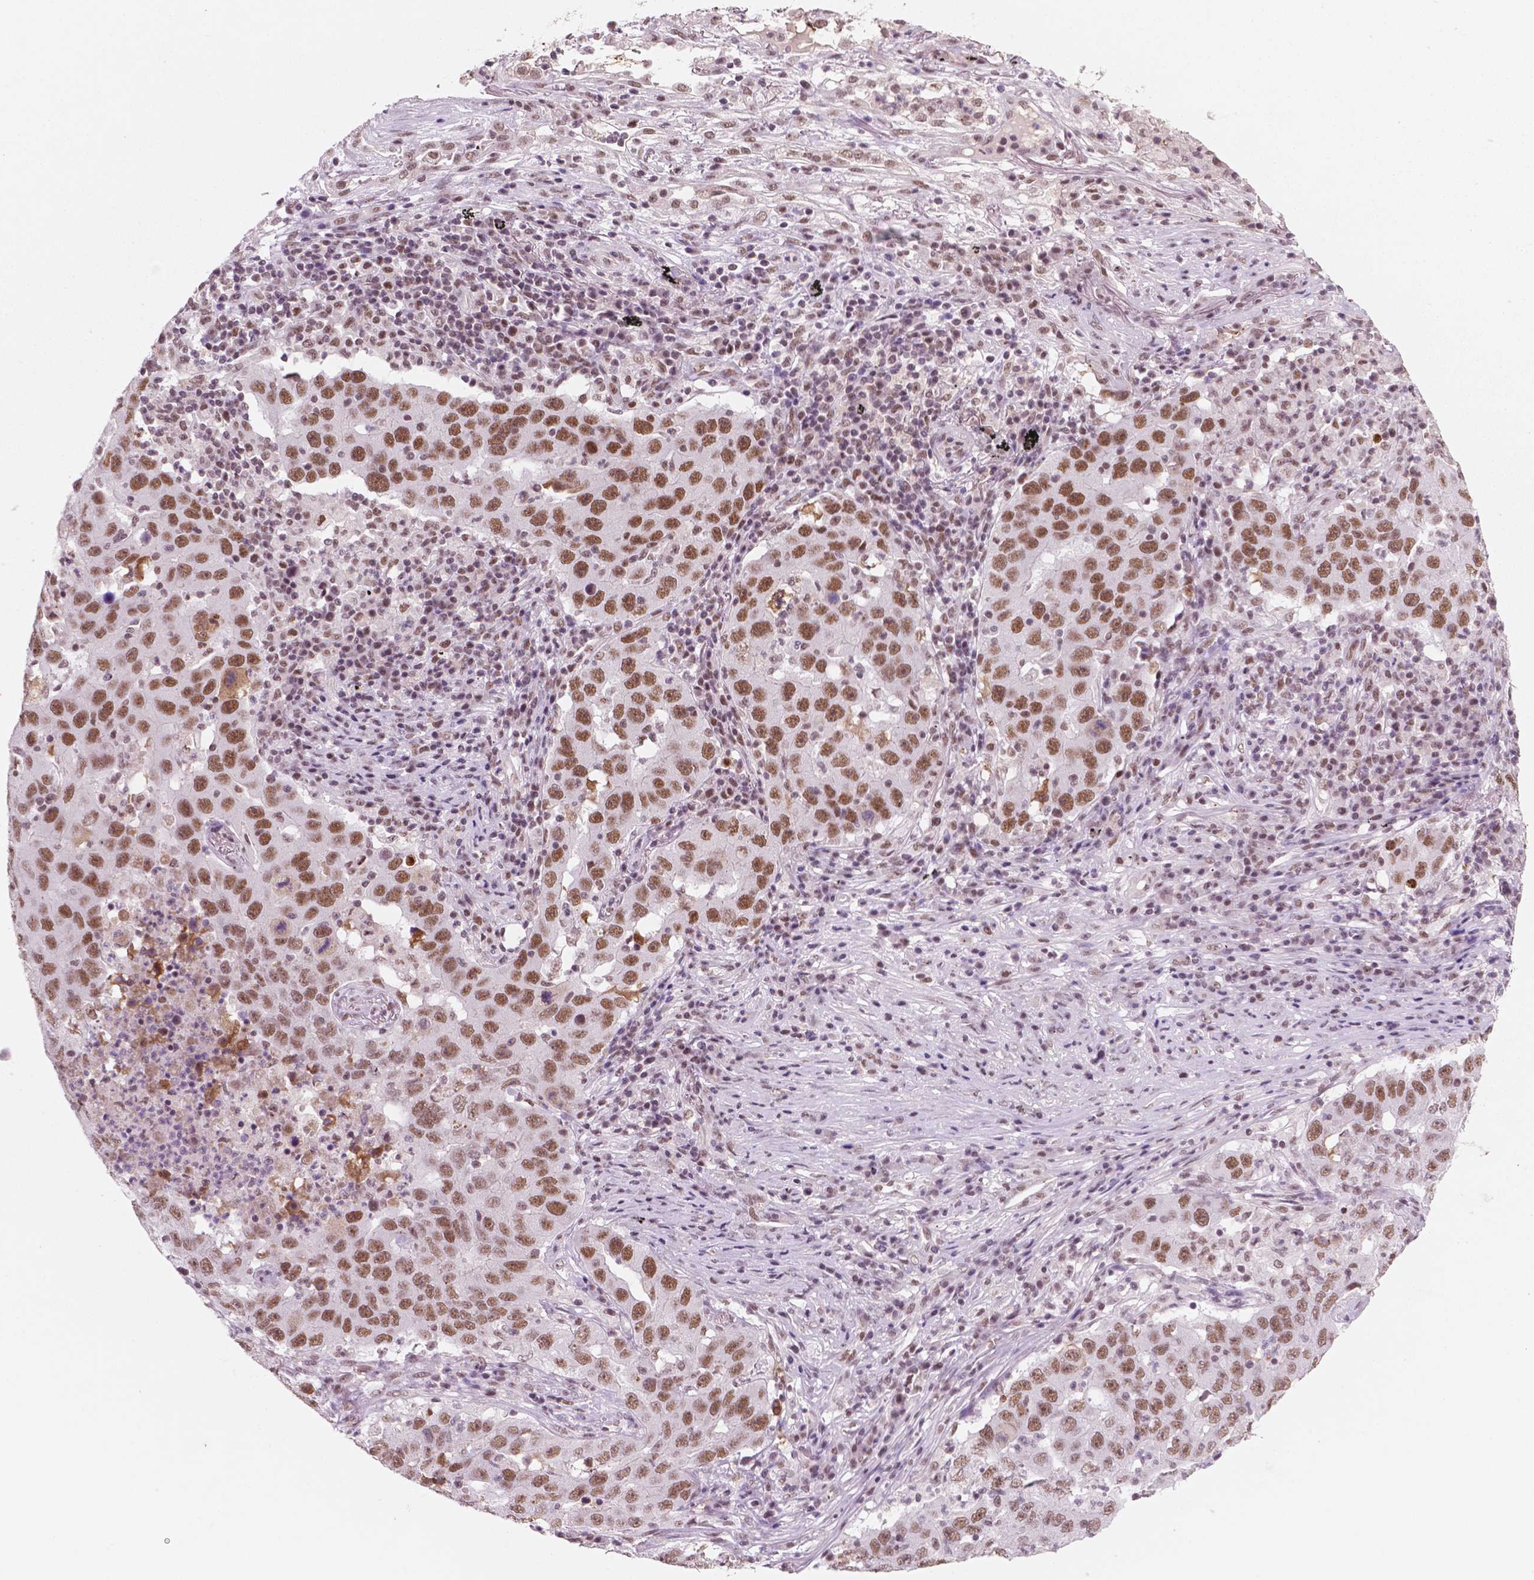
{"staining": {"intensity": "moderate", "quantity": ">75%", "location": "nuclear"}, "tissue": "lung cancer", "cell_type": "Tumor cells", "image_type": "cancer", "snomed": [{"axis": "morphology", "description": "Adenocarcinoma, NOS"}, {"axis": "topography", "description": "Lung"}], "caption": "Protein expression analysis of lung cancer (adenocarcinoma) demonstrates moderate nuclear expression in about >75% of tumor cells.", "gene": "CTR9", "patient": {"sex": "male", "age": 73}}